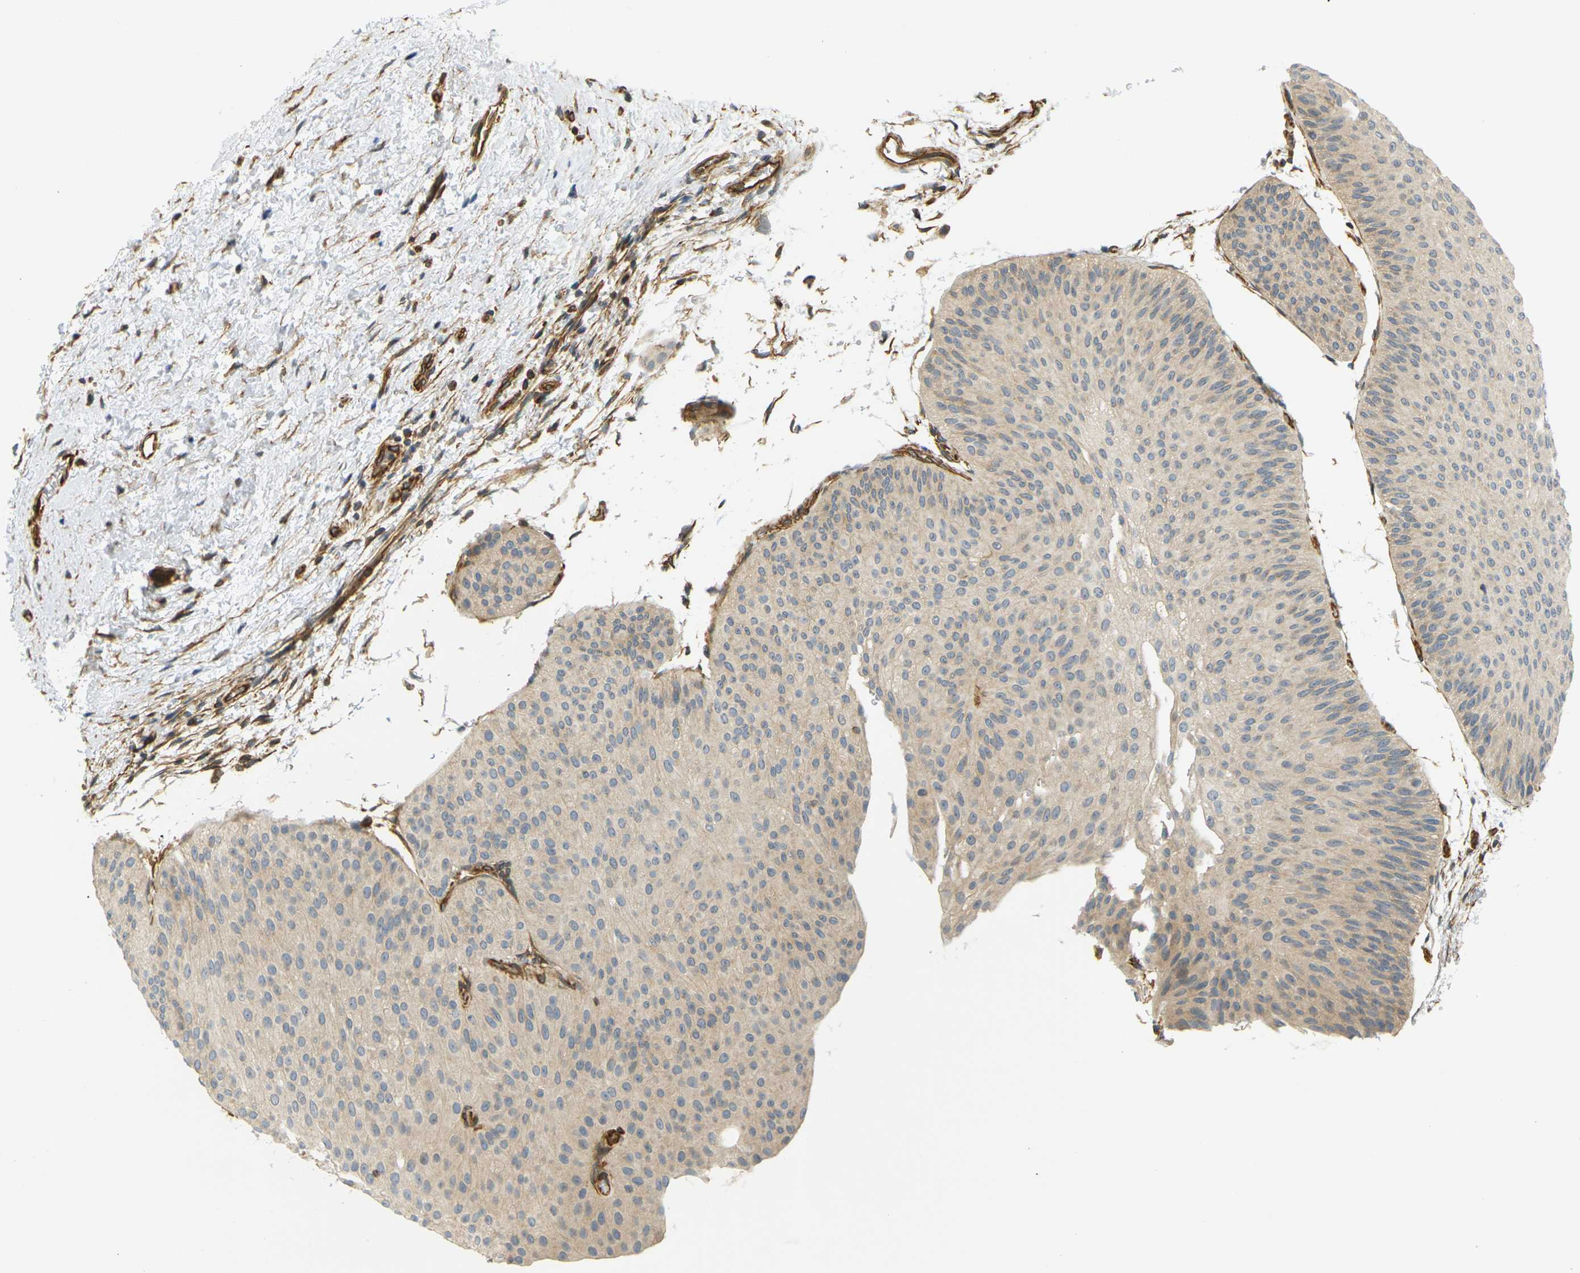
{"staining": {"intensity": "weak", "quantity": ">75%", "location": "cytoplasmic/membranous"}, "tissue": "urothelial cancer", "cell_type": "Tumor cells", "image_type": "cancer", "snomed": [{"axis": "morphology", "description": "Urothelial carcinoma, Low grade"}, {"axis": "topography", "description": "Urinary bladder"}], "caption": "Immunohistochemical staining of low-grade urothelial carcinoma reveals weak cytoplasmic/membranous protein expression in about >75% of tumor cells.", "gene": "CYTH3", "patient": {"sex": "female", "age": 60}}